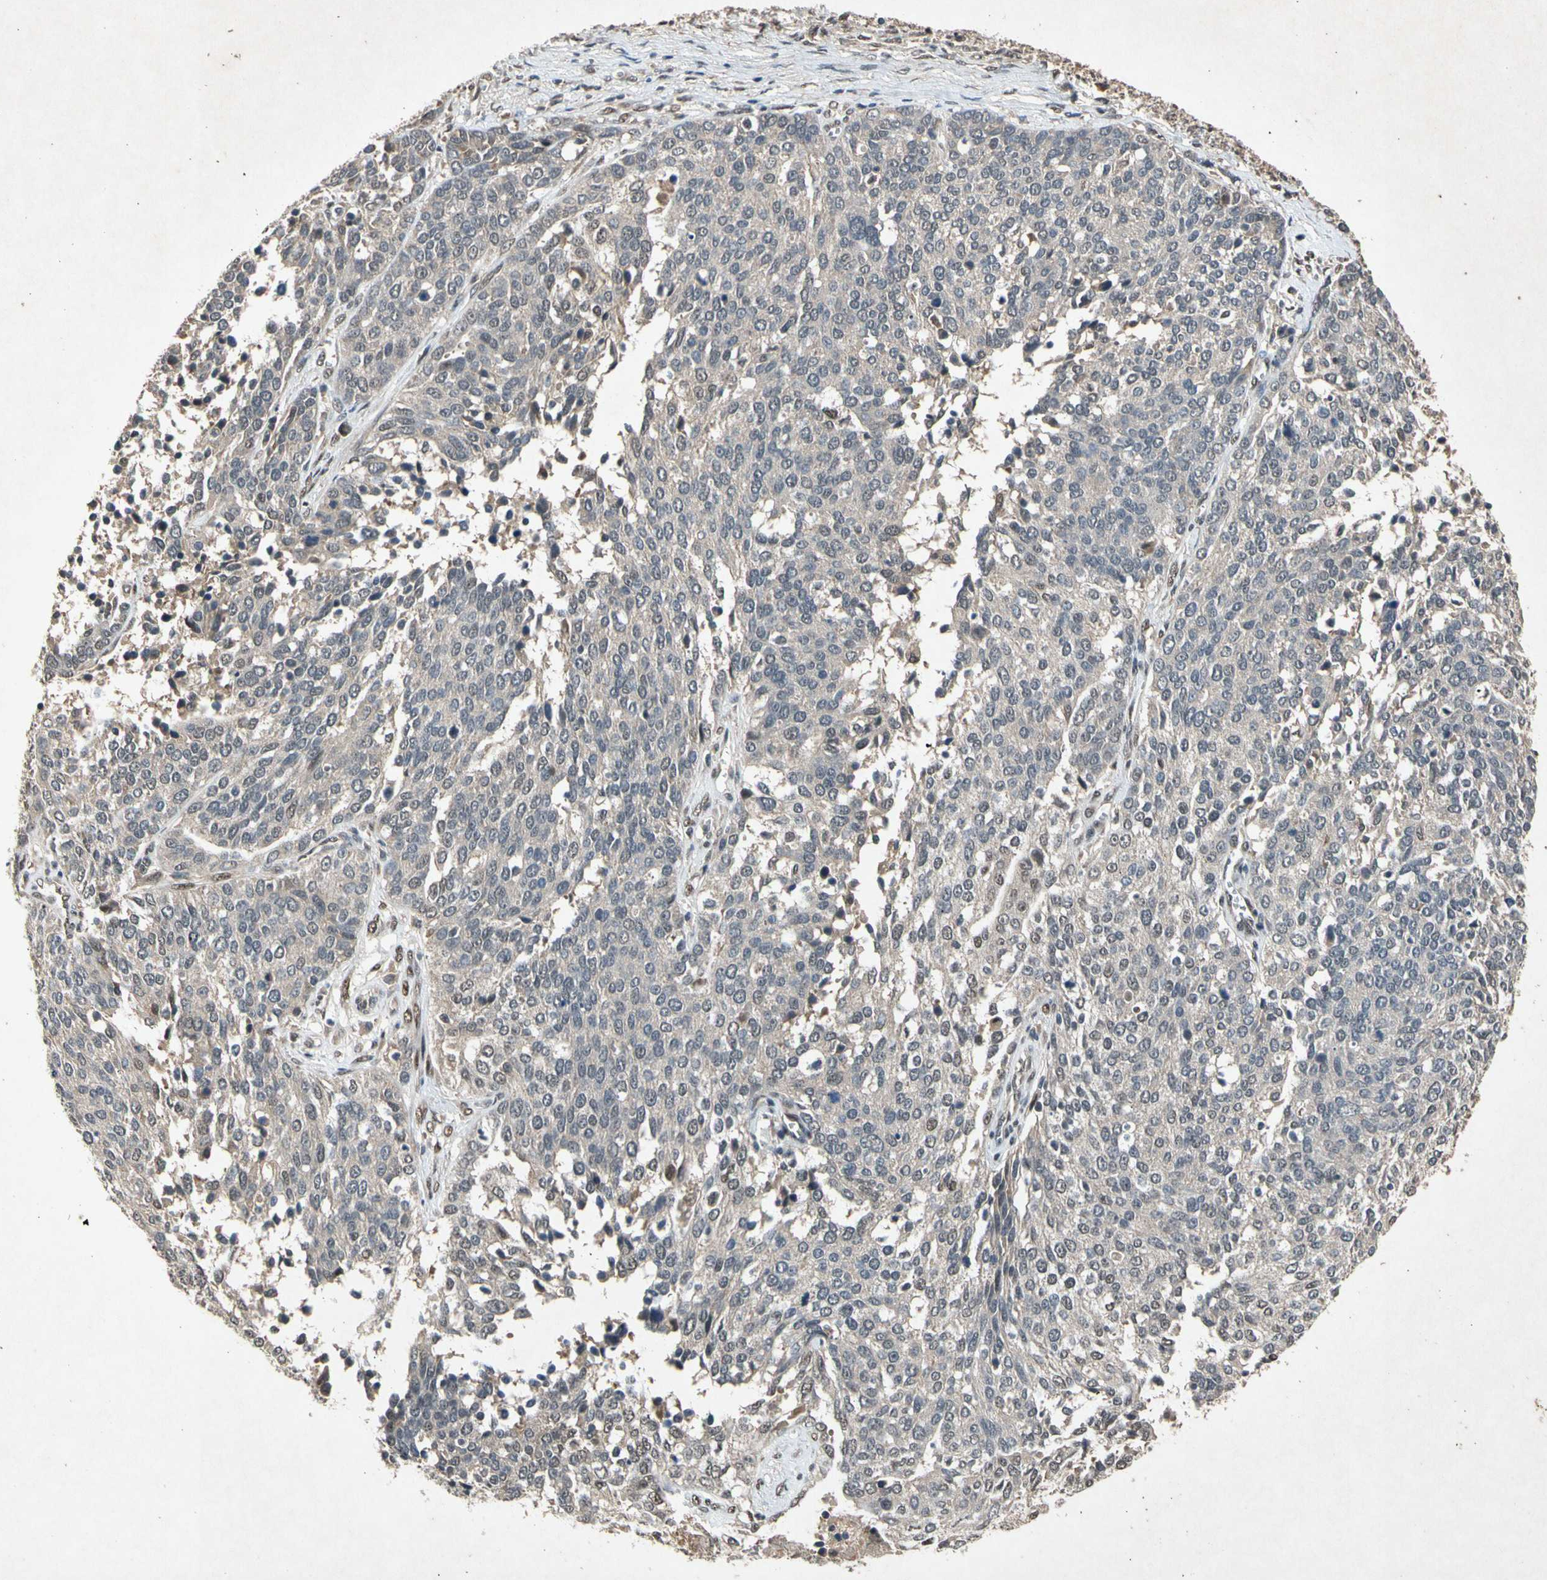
{"staining": {"intensity": "weak", "quantity": "<25%", "location": "nuclear"}, "tissue": "ovarian cancer", "cell_type": "Tumor cells", "image_type": "cancer", "snomed": [{"axis": "morphology", "description": "Cystadenocarcinoma, serous, NOS"}, {"axis": "topography", "description": "Ovary"}], "caption": "Tumor cells are negative for brown protein staining in ovarian serous cystadenocarcinoma.", "gene": "PML", "patient": {"sex": "female", "age": 44}}